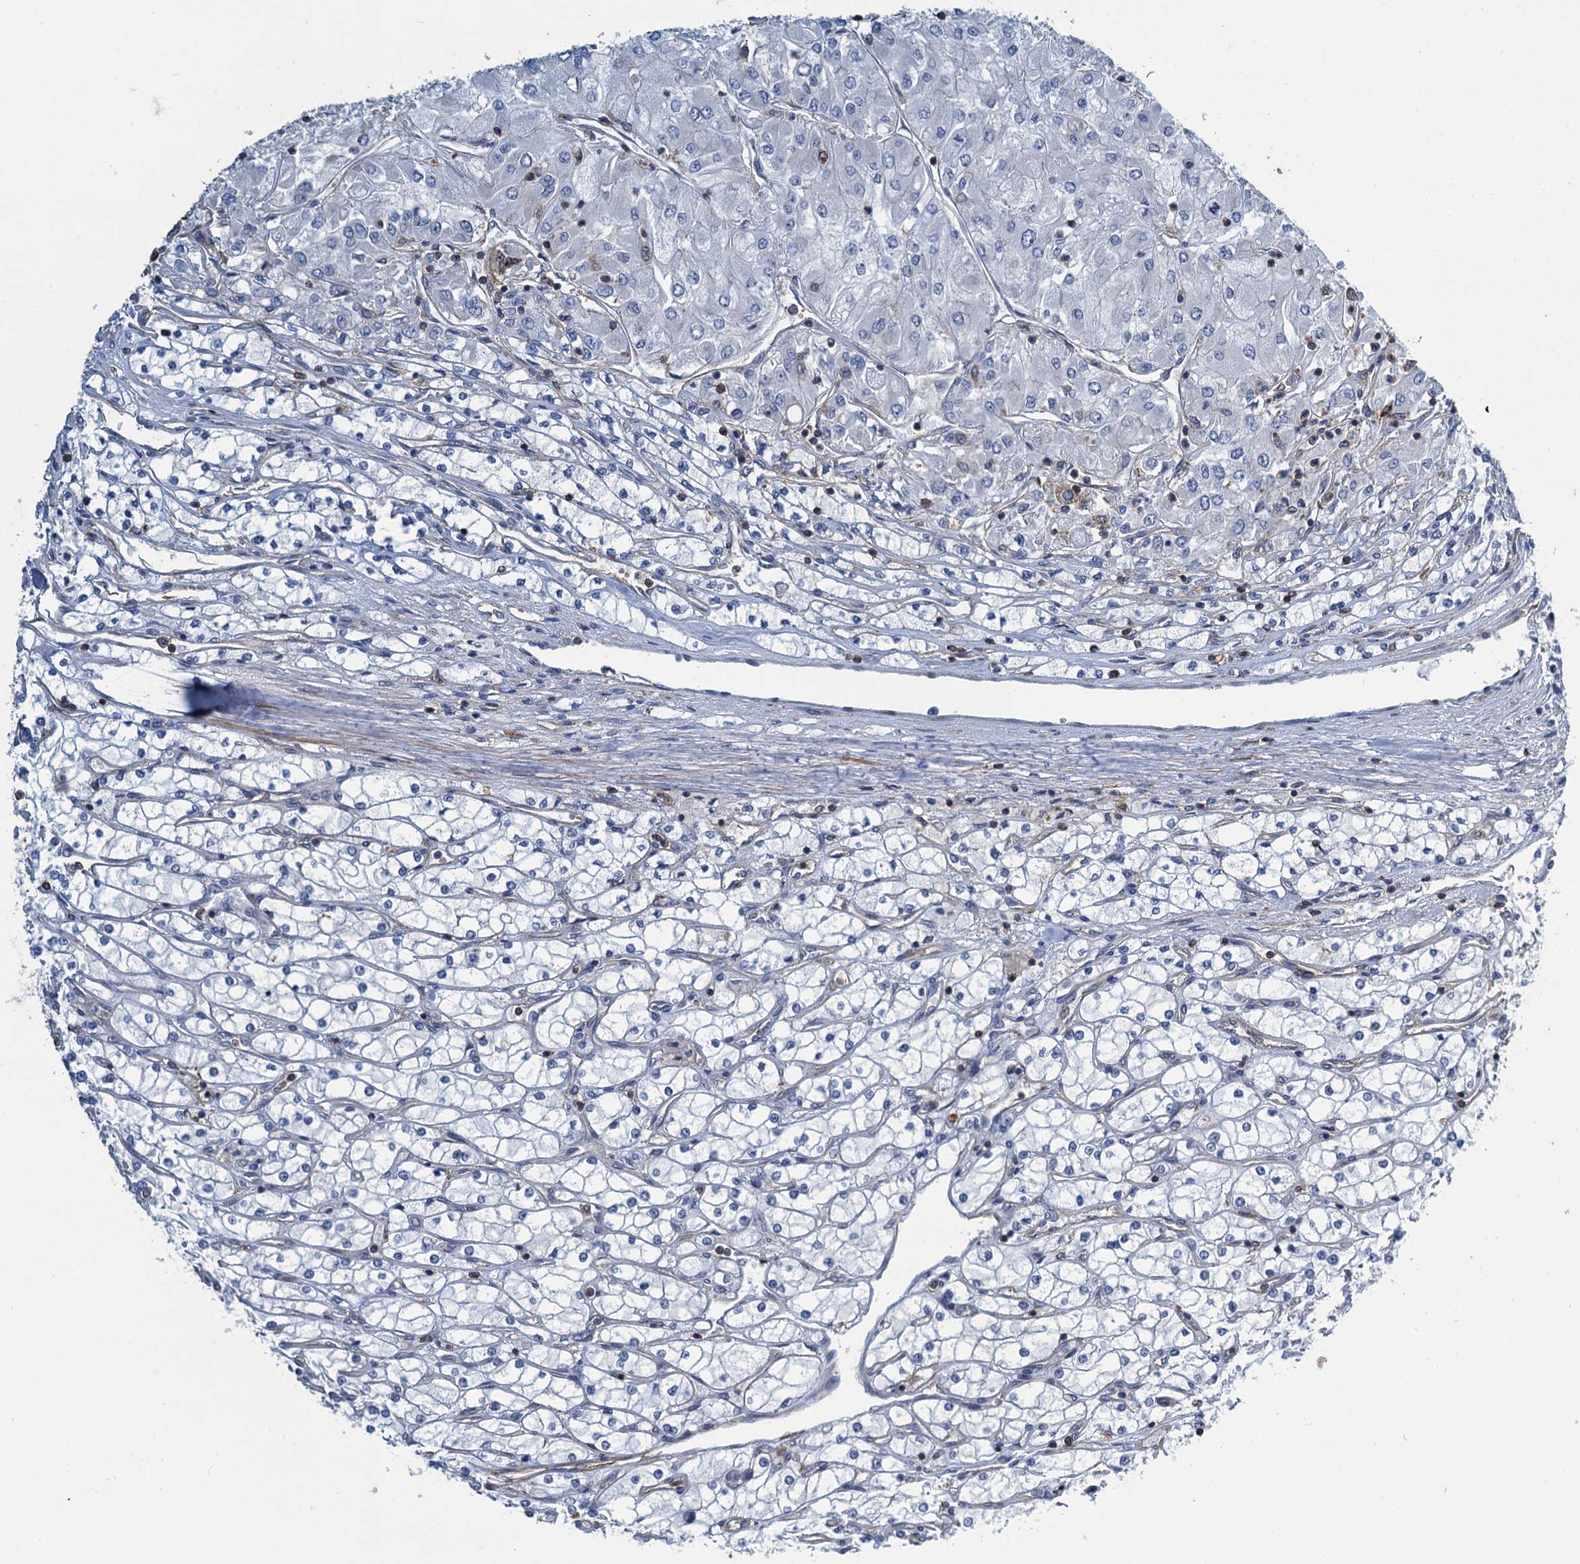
{"staining": {"intensity": "negative", "quantity": "none", "location": "none"}, "tissue": "renal cancer", "cell_type": "Tumor cells", "image_type": "cancer", "snomed": [{"axis": "morphology", "description": "Adenocarcinoma, NOS"}, {"axis": "topography", "description": "Kidney"}], "caption": "This is an IHC micrograph of renal cancer (adenocarcinoma). There is no staining in tumor cells.", "gene": "PROSER2", "patient": {"sex": "male", "age": 80}}